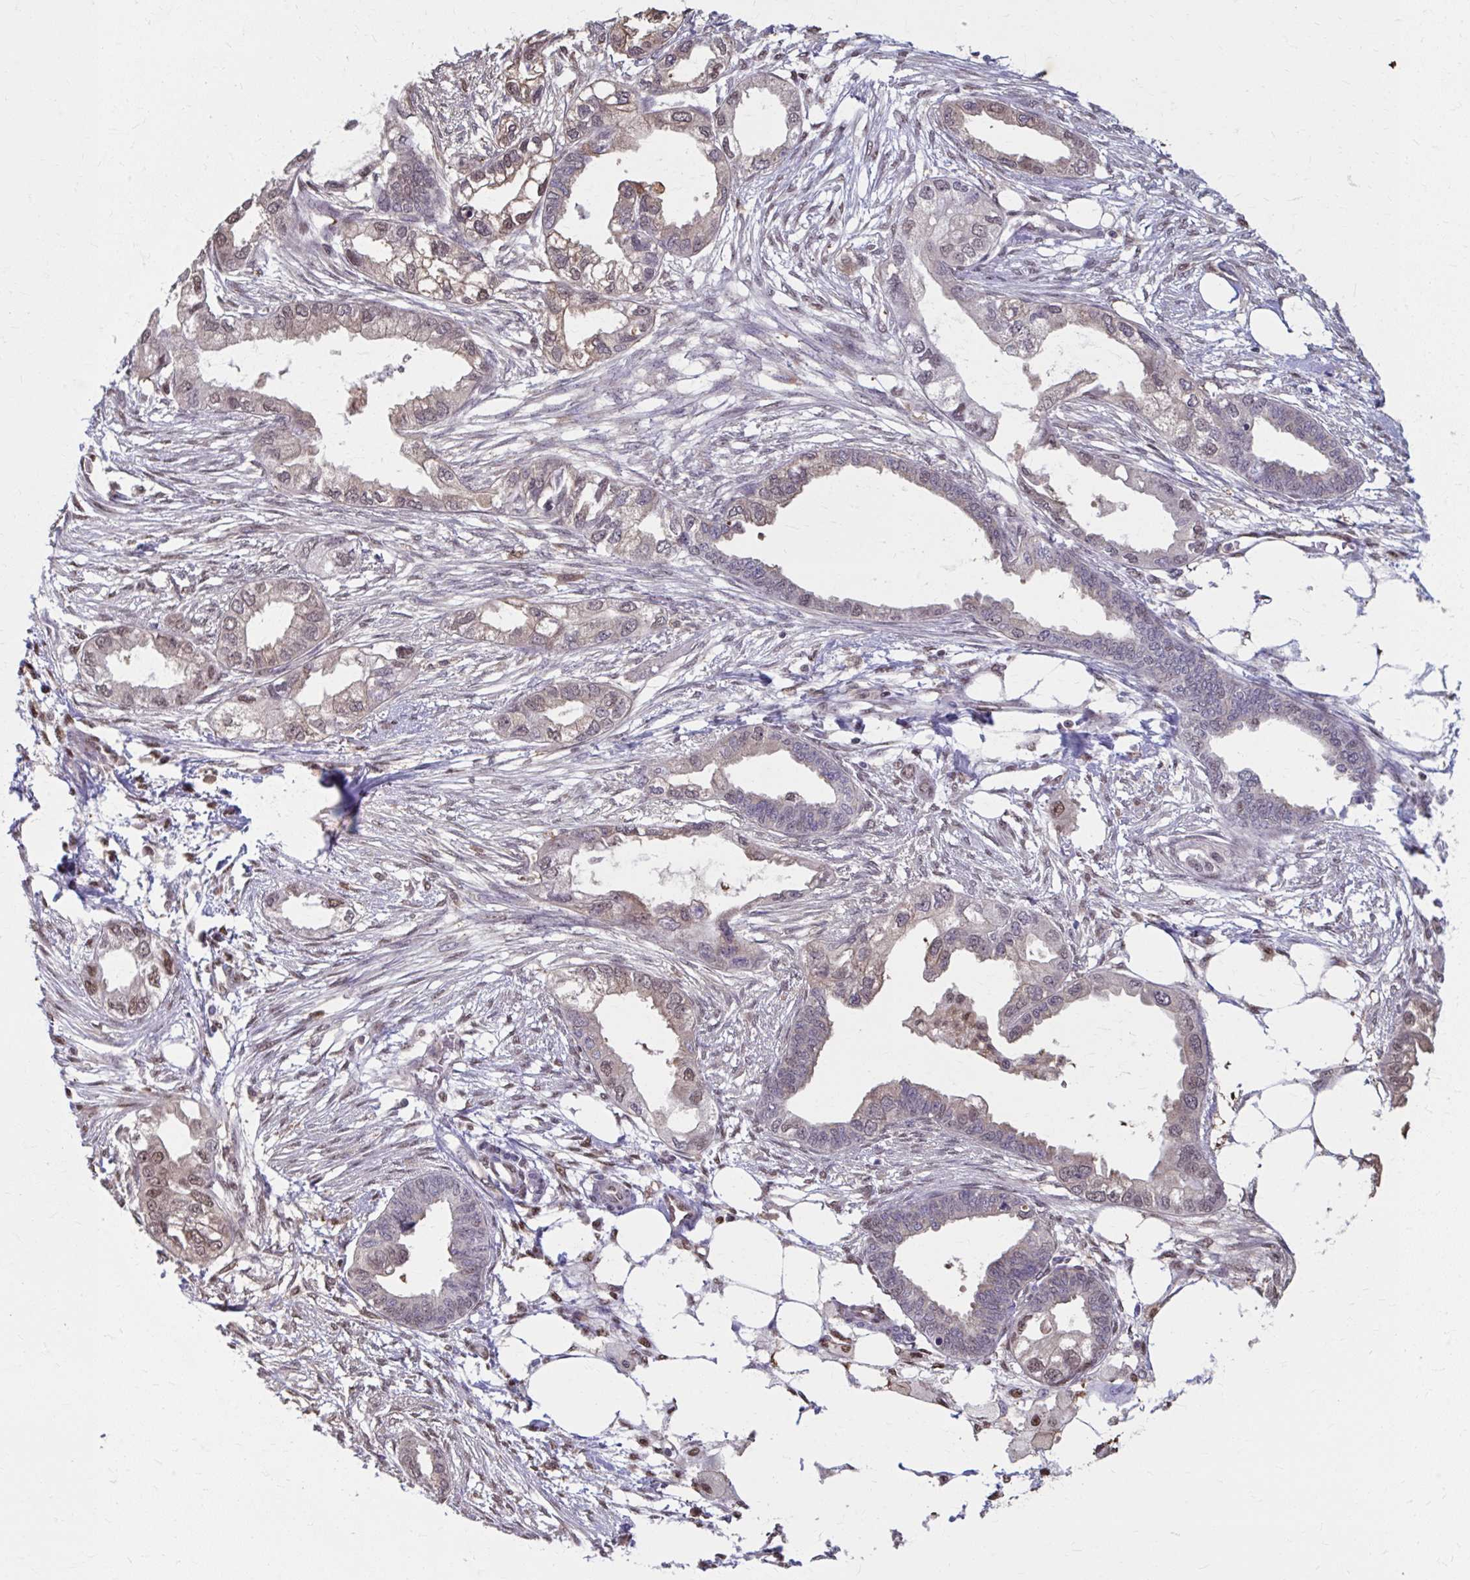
{"staining": {"intensity": "weak", "quantity": "25%-75%", "location": "nuclear"}, "tissue": "endometrial cancer", "cell_type": "Tumor cells", "image_type": "cancer", "snomed": [{"axis": "morphology", "description": "Adenocarcinoma, NOS"}, {"axis": "morphology", "description": "Adenocarcinoma, metastatic, NOS"}, {"axis": "topography", "description": "Adipose tissue"}, {"axis": "topography", "description": "Endometrium"}], "caption": "A low amount of weak nuclear expression is appreciated in approximately 25%-75% of tumor cells in endometrial cancer tissue.", "gene": "ING4", "patient": {"sex": "female", "age": 67}}